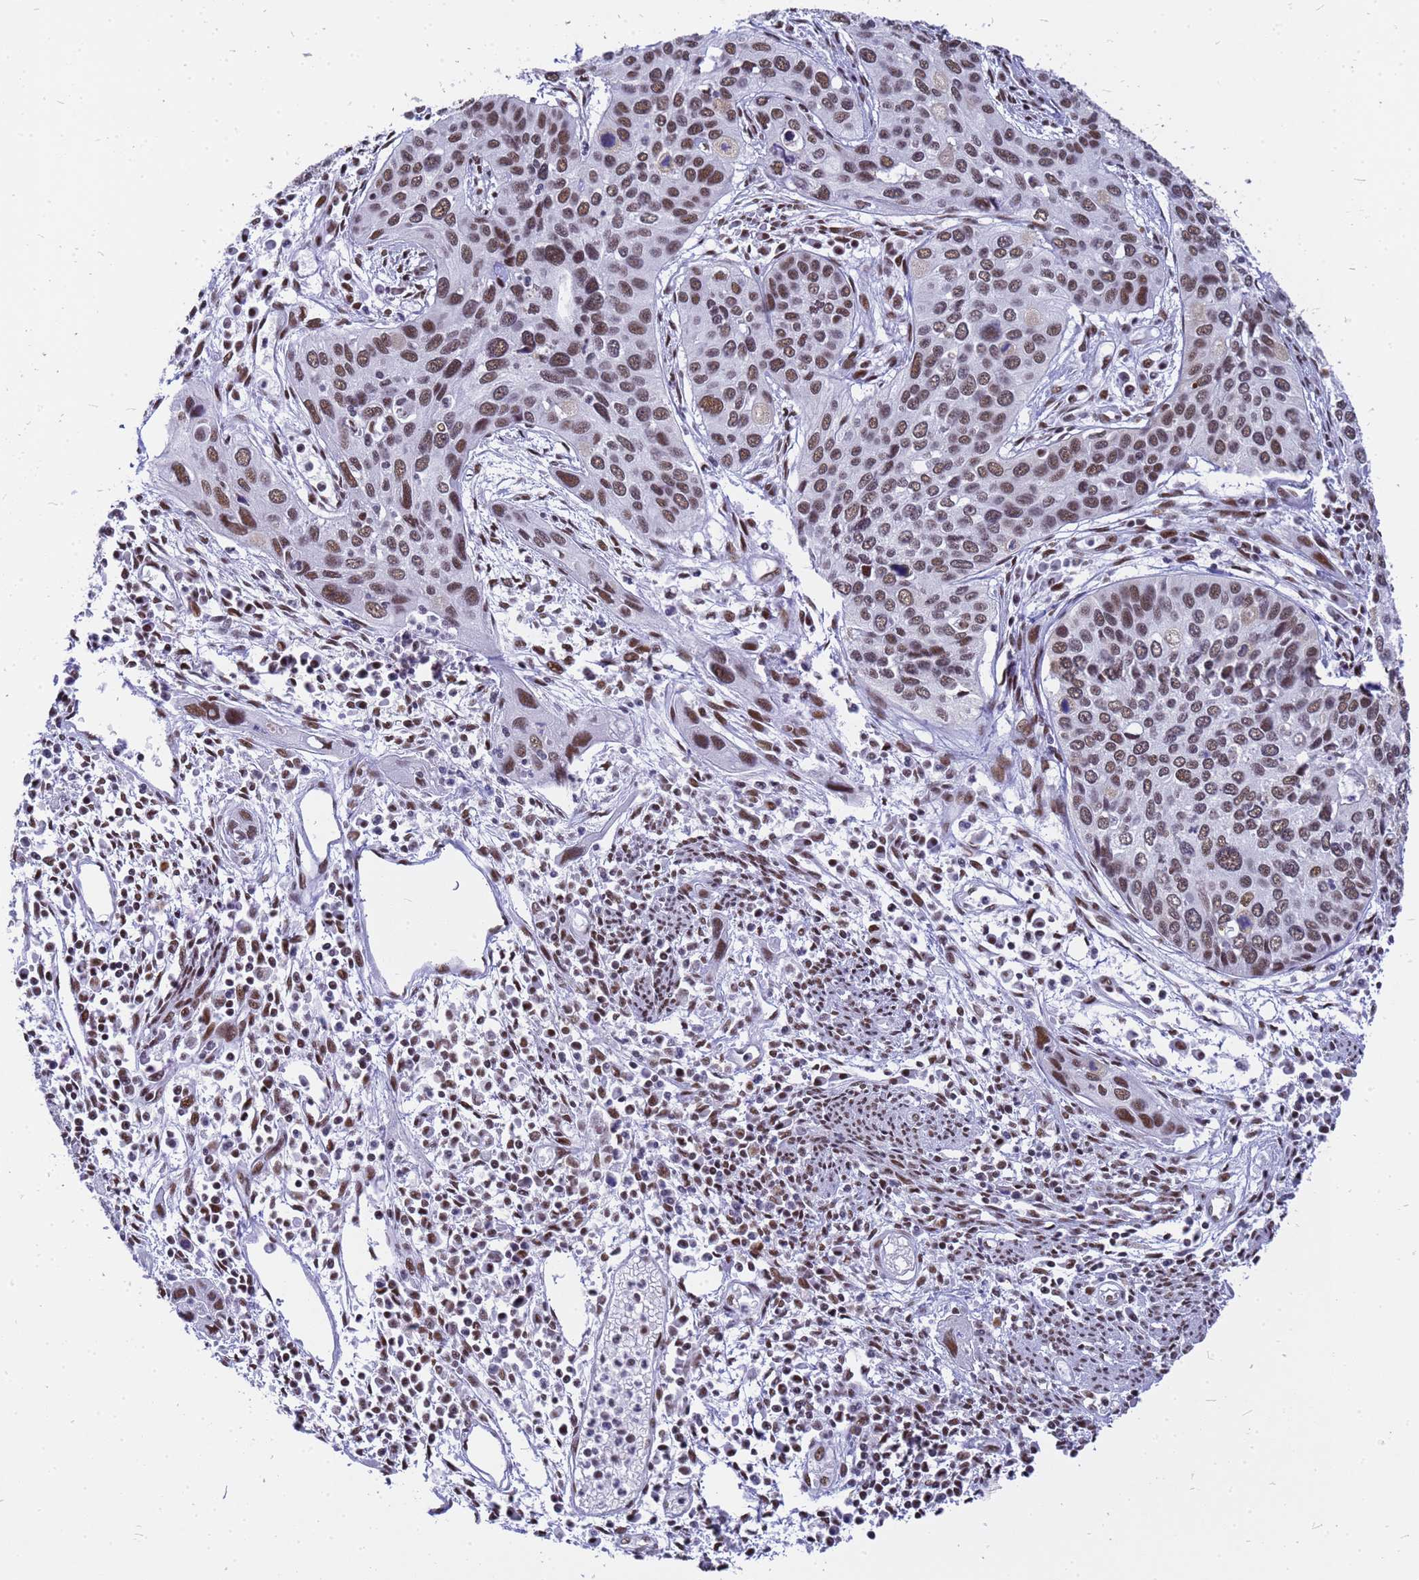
{"staining": {"intensity": "moderate", "quantity": ">75%", "location": "nuclear"}, "tissue": "cervical cancer", "cell_type": "Tumor cells", "image_type": "cancer", "snomed": [{"axis": "morphology", "description": "Squamous cell carcinoma, NOS"}, {"axis": "topography", "description": "Cervix"}], "caption": "An IHC histopathology image of tumor tissue is shown. Protein staining in brown shows moderate nuclear positivity in cervical cancer within tumor cells.", "gene": "SART3", "patient": {"sex": "female", "age": 55}}